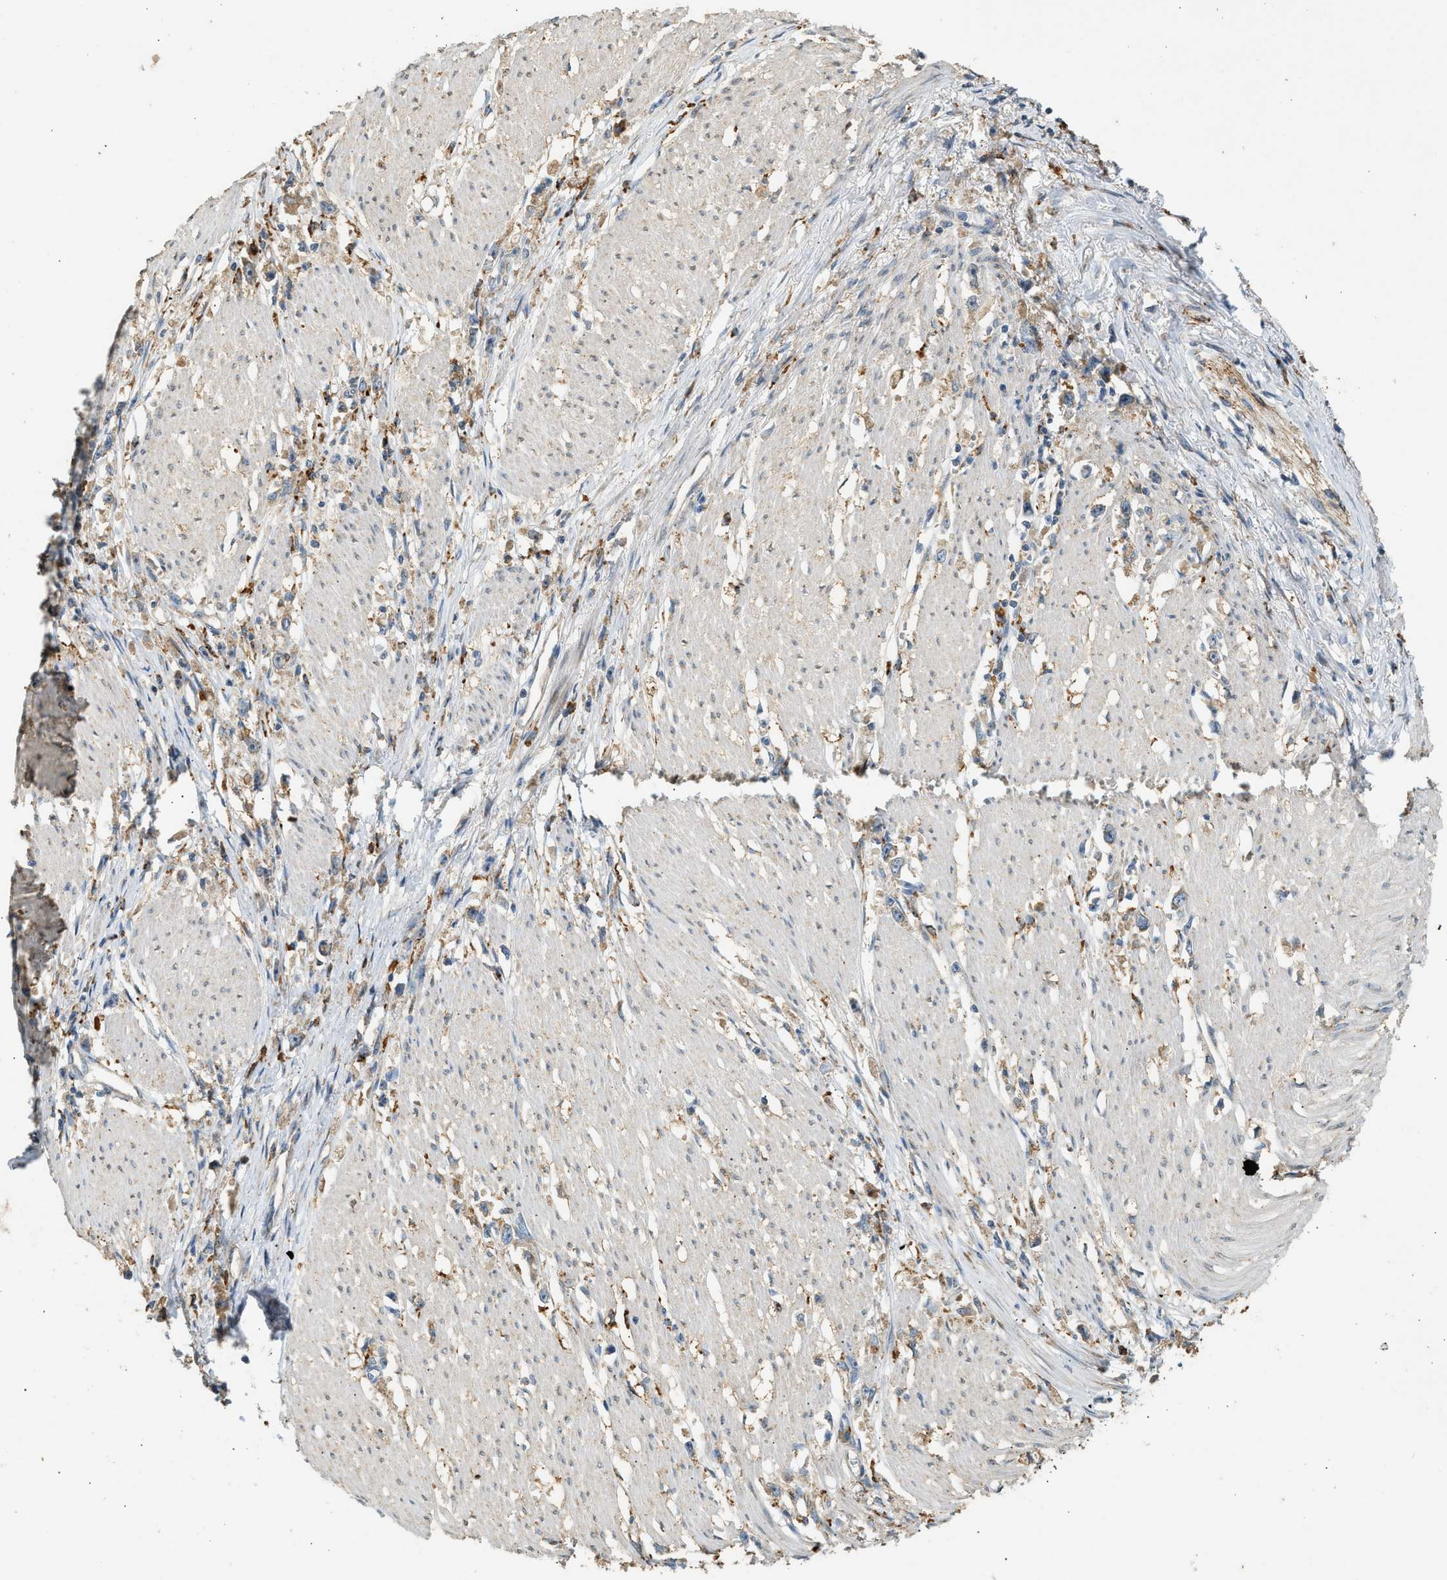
{"staining": {"intensity": "moderate", "quantity": ">75%", "location": "cytoplasmic/membranous"}, "tissue": "stomach cancer", "cell_type": "Tumor cells", "image_type": "cancer", "snomed": [{"axis": "morphology", "description": "Adenocarcinoma, NOS"}, {"axis": "topography", "description": "Stomach"}], "caption": "A brown stain highlights moderate cytoplasmic/membranous staining of a protein in stomach adenocarcinoma tumor cells.", "gene": "CTSB", "patient": {"sex": "female", "age": 59}}